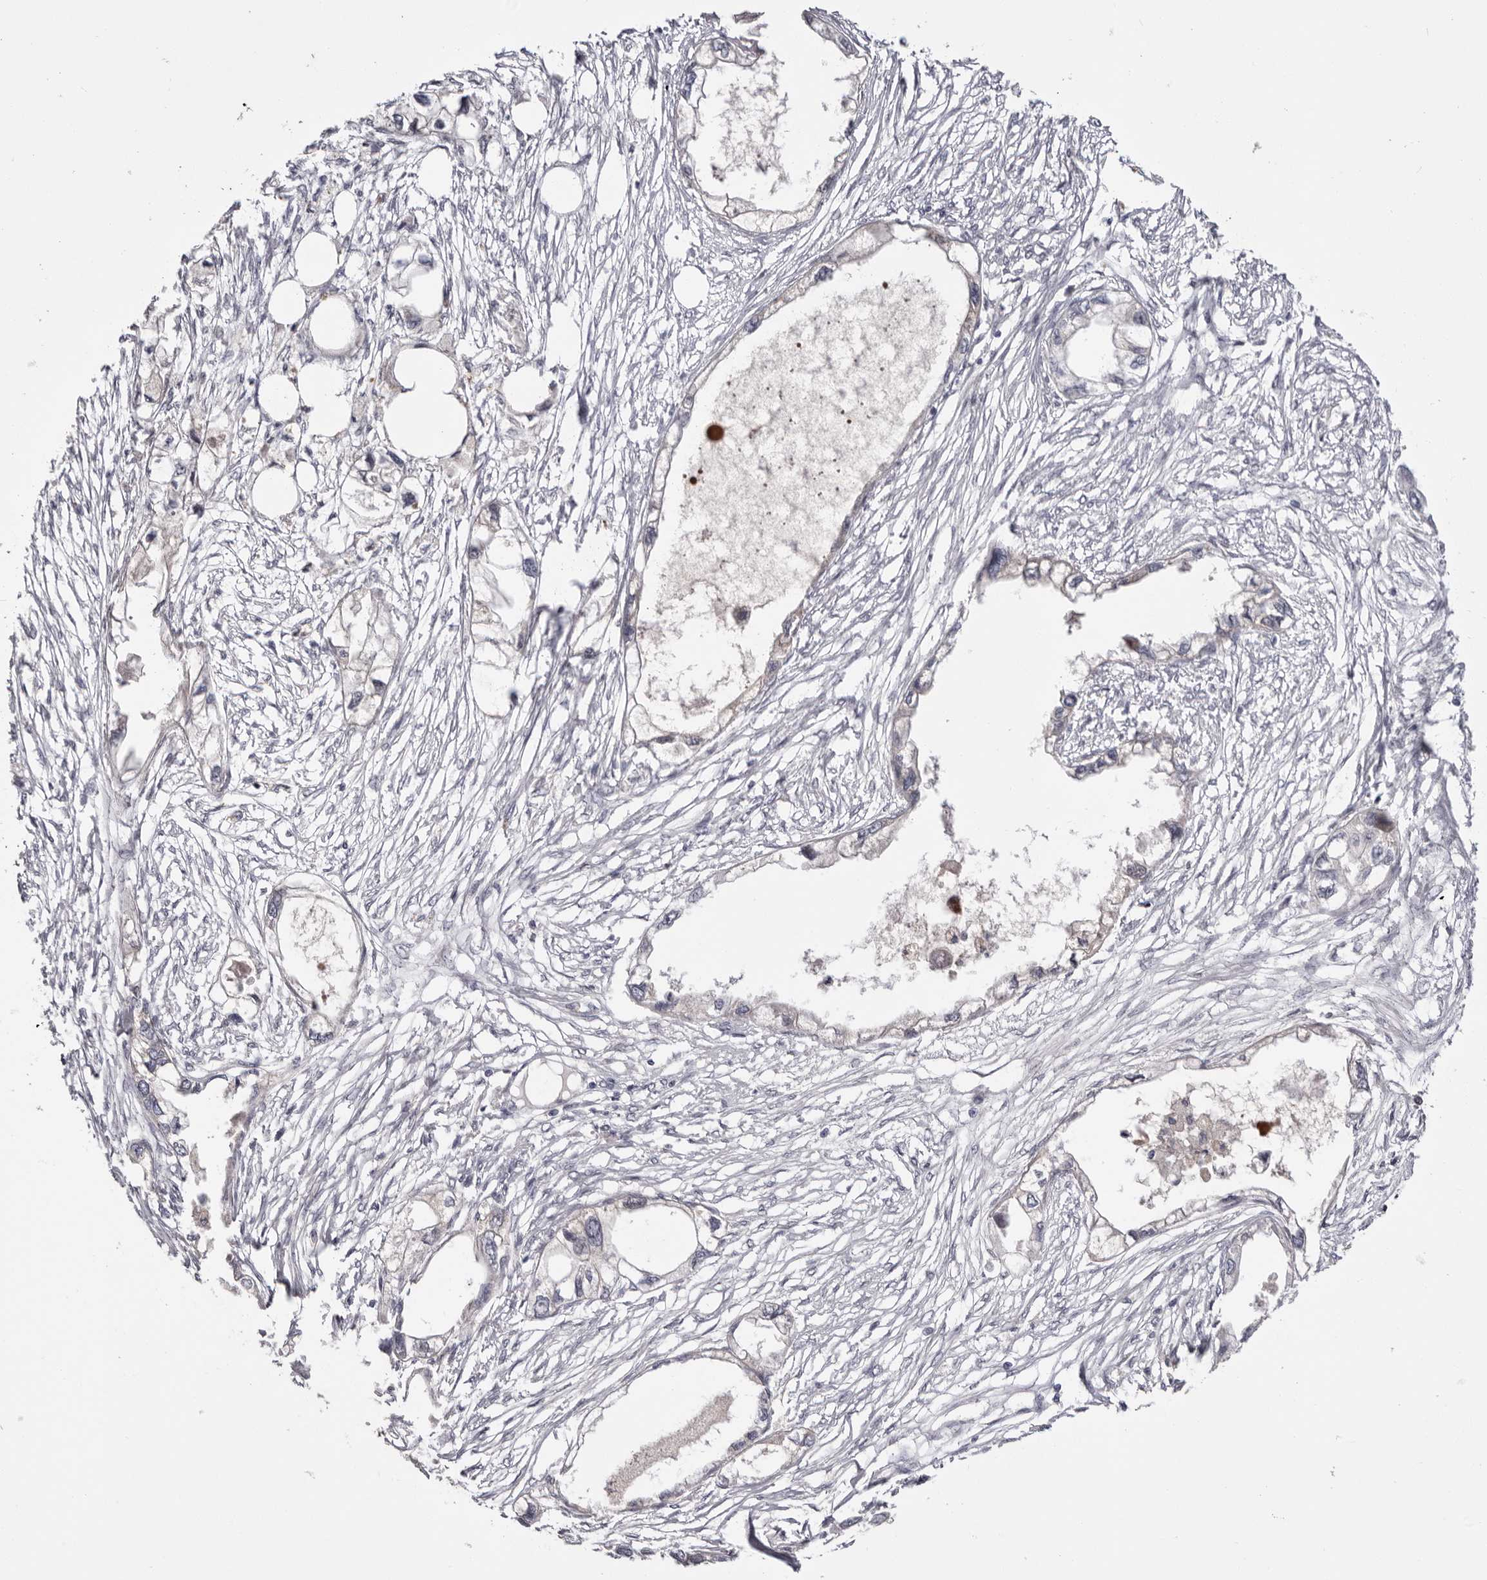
{"staining": {"intensity": "negative", "quantity": "none", "location": "none"}, "tissue": "endometrial cancer", "cell_type": "Tumor cells", "image_type": "cancer", "snomed": [{"axis": "morphology", "description": "Adenocarcinoma, NOS"}, {"axis": "morphology", "description": "Adenocarcinoma, metastatic, NOS"}, {"axis": "topography", "description": "Adipose tissue"}, {"axis": "topography", "description": "Endometrium"}], "caption": "Tumor cells are negative for protein expression in human endometrial cancer (adenocarcinoma).", "gene": "LMLN", "patient": {"sex": "female", "age": 67}}